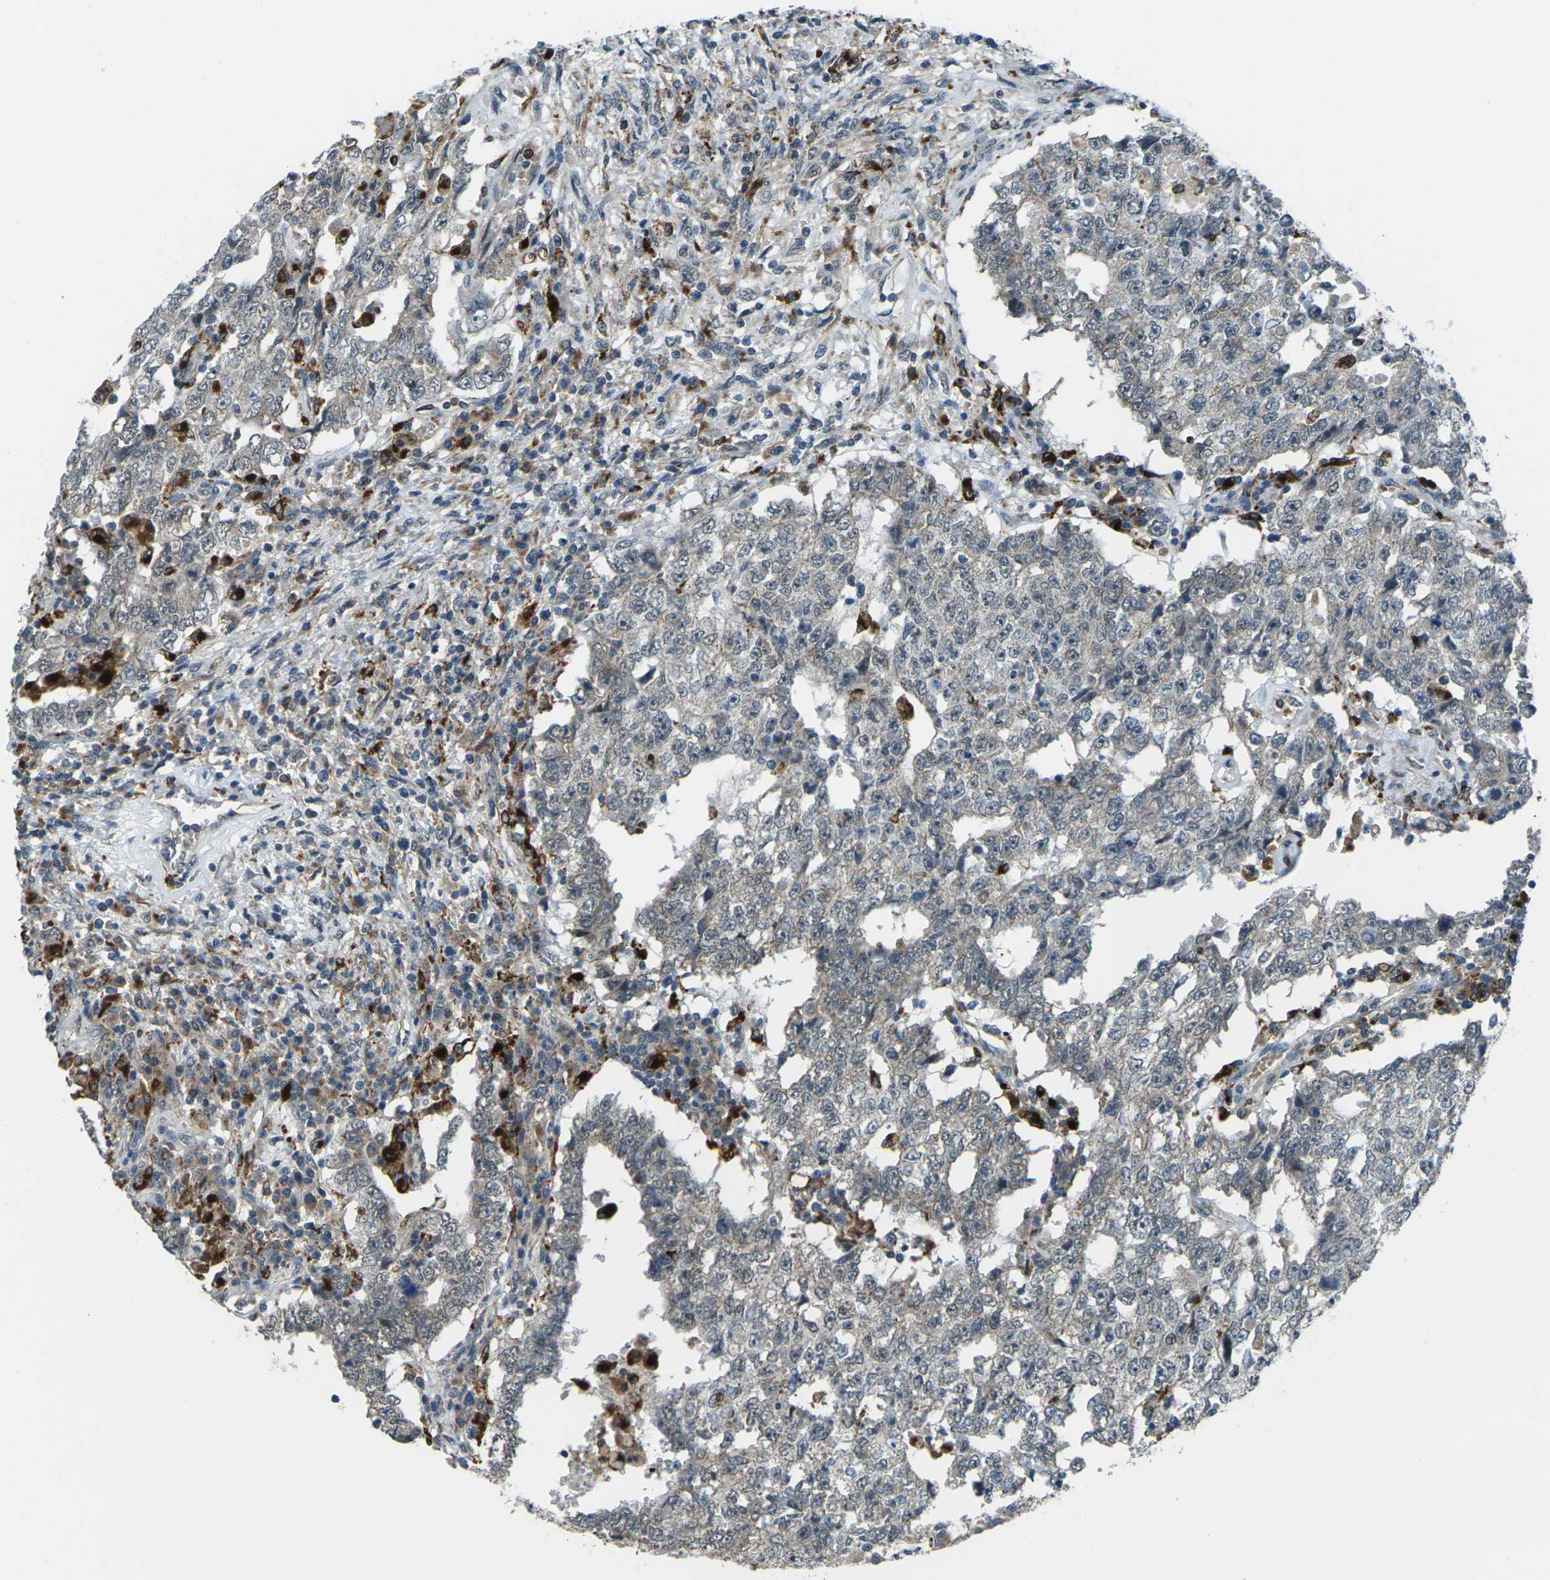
{"staining": {"intensity": "negative", "quantity": "none", "location": "none"}, "tissue": "testis cancer", "cell_type": "Tumor cells", "image_type": "cancer", "snomed": [{"axis": "morphology", "description": "Carcinoma, Embryonal, NOS"}, {"axis": "topography", "description": "Testis"}], "caption": "IHC of testis cancer (embryonal carcinoma) shows no positivity in tumor cells.", "gene": "SLC31A2", "patient": {"sex": "male", "age": 26}}